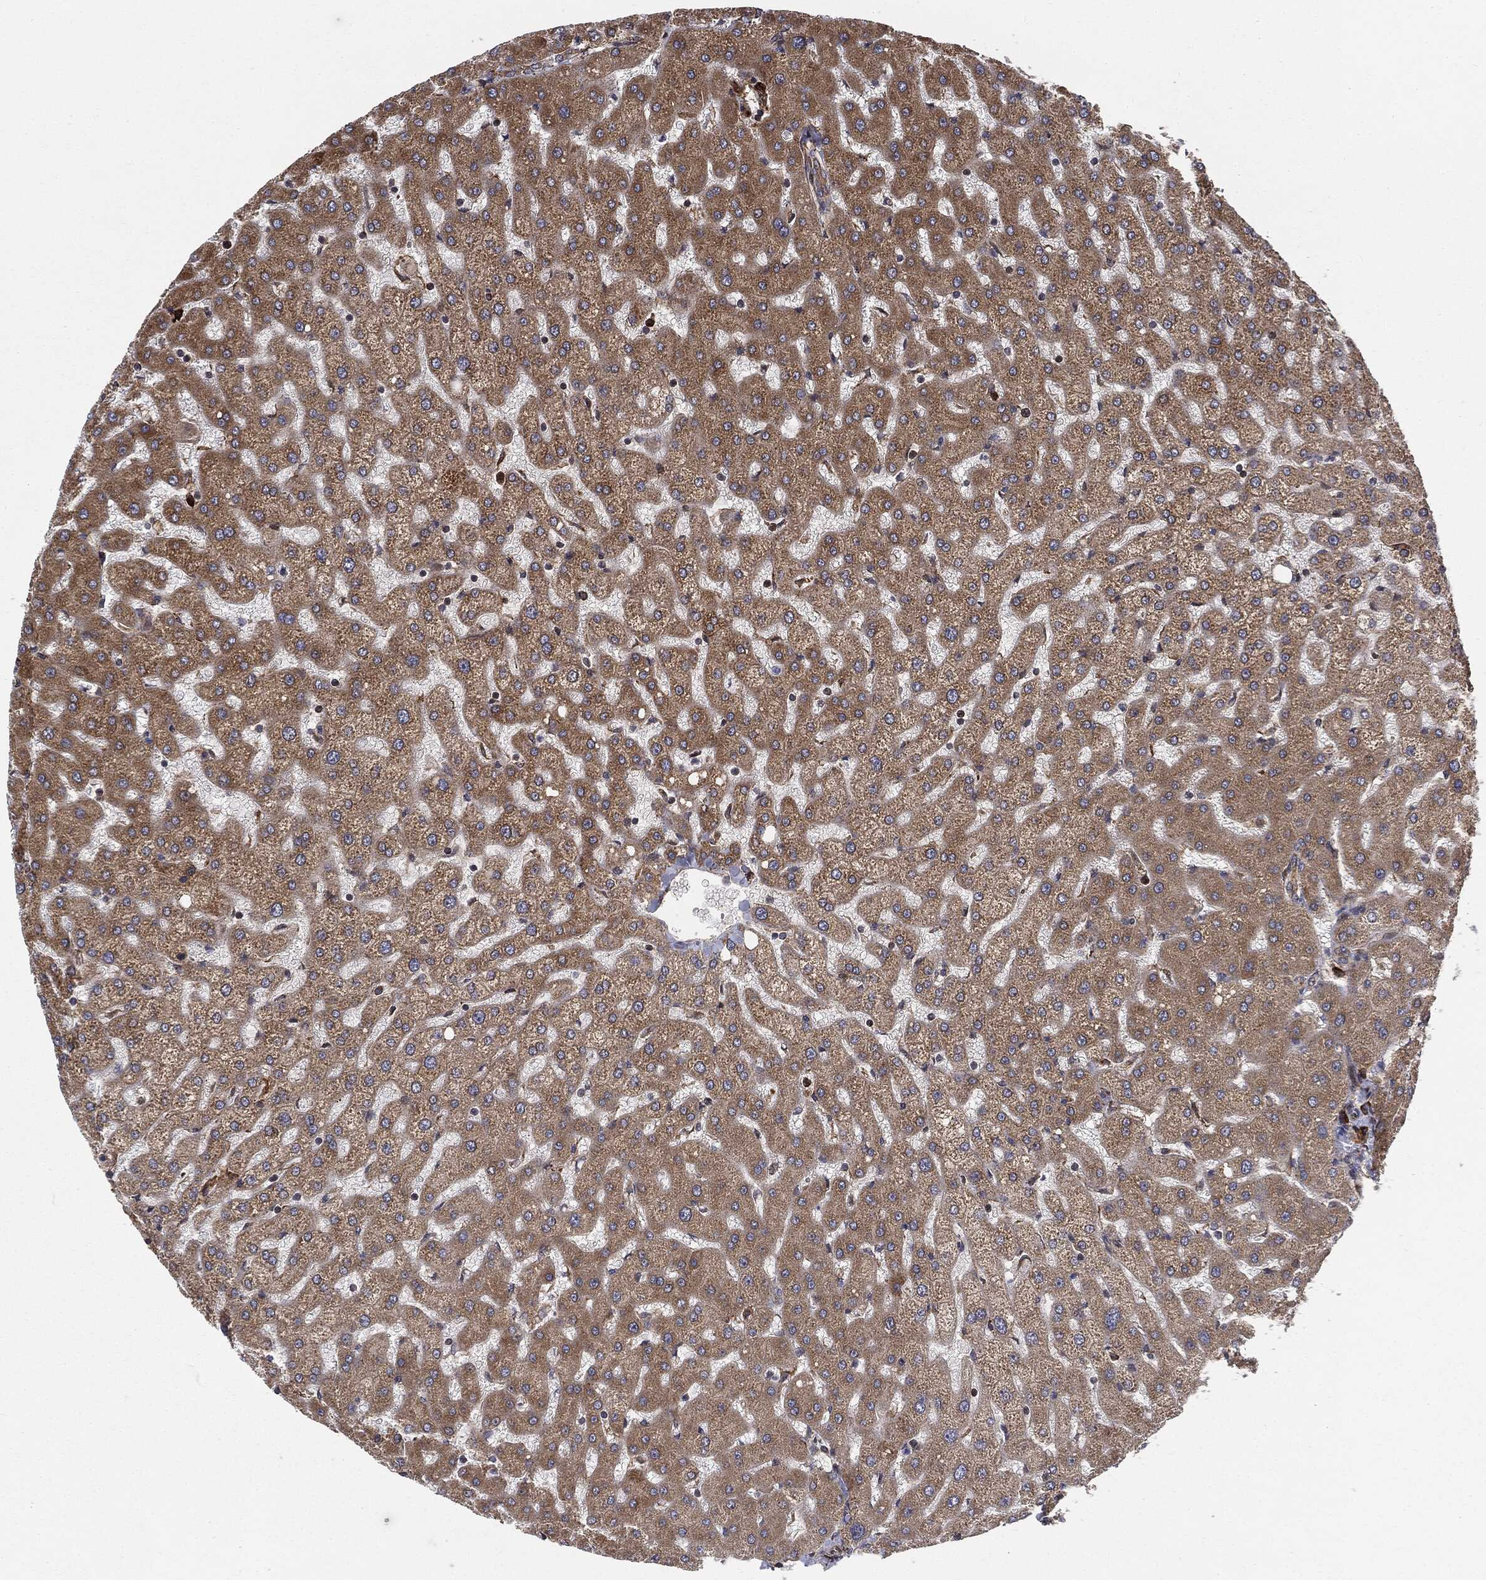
{"staining": {"intensity": "moderate", "quantity": "25%-75%", "location": "cytoplasmic/membranous"}, "tissue": "liver", "cell_type": "Cholangiocytes", "image_type": "normal", "snomed": [{"axis": "morphology", "description": "Normal tissue, NOS"}, {"axis": "topography", "description": "Liver"}], "caption": "The photomicrograph displays staining of benign liver, revealing moderate cytoplasmic/membranous protein expression (brown color) within cholangiocytes.", "gene": "CYLD", "patient": {"sex": "female", "age": 50}}